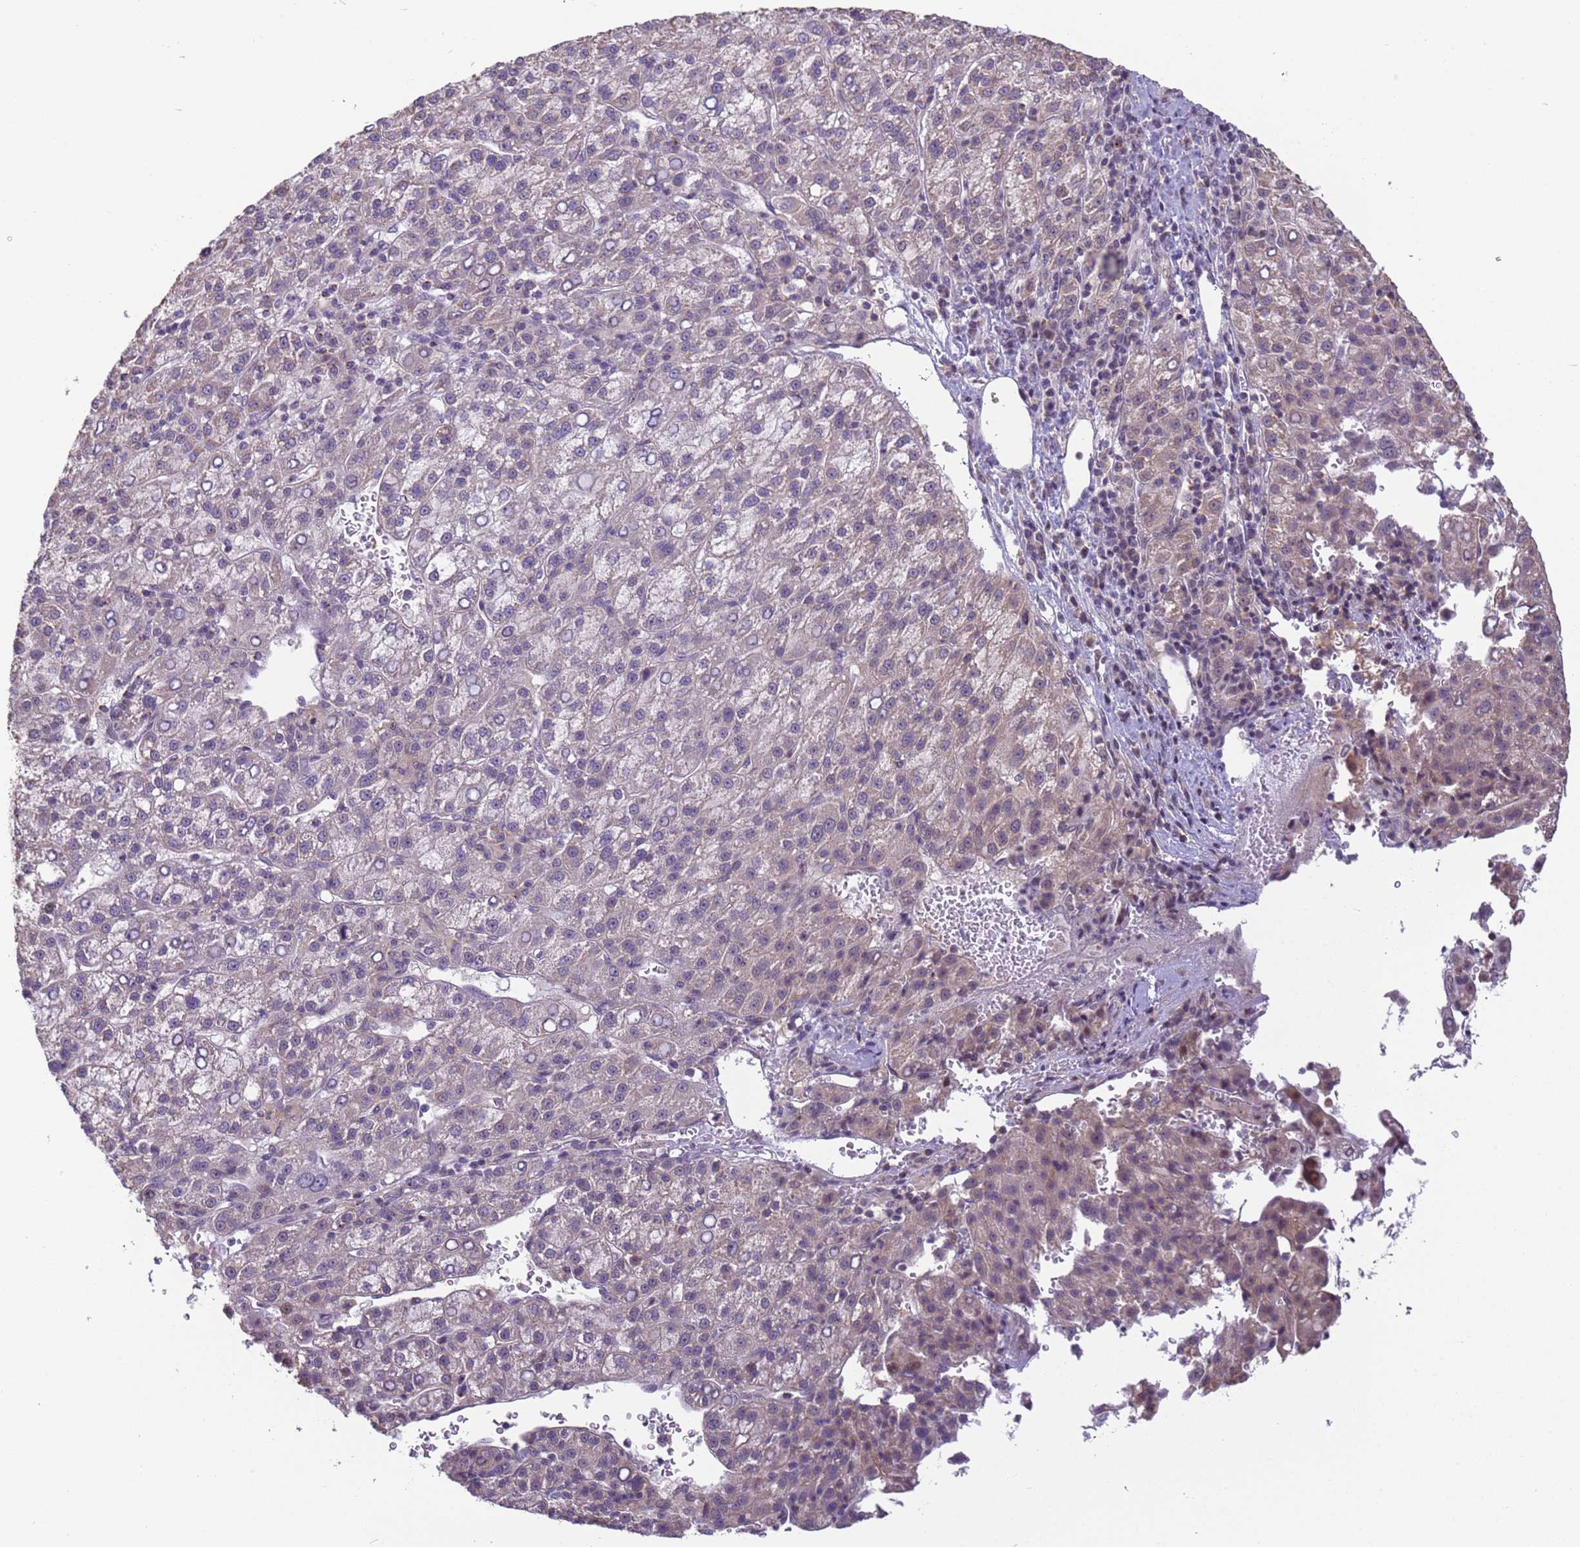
{"staining": {"intensity": "weak", "quantity": "<25%", "location": "cytoplasmic/membranous"}, "tissue": "liver cancer", "cell_type": "Tumor cells", "image_type": "cancer", "snomed": [{"axis": "morphology", "description": "Carcinoma, Hepatocellular, NOS"}, {"axis": "topography", "description": "Liver"}], "caption": "An image of human liver hepatocellular carcinoma is negative for staining in tumor cells. (DAB immunohistochemistry, high magnification).", "gene": "VWA3A", "patient": {"sex": "female", "age": 58}}